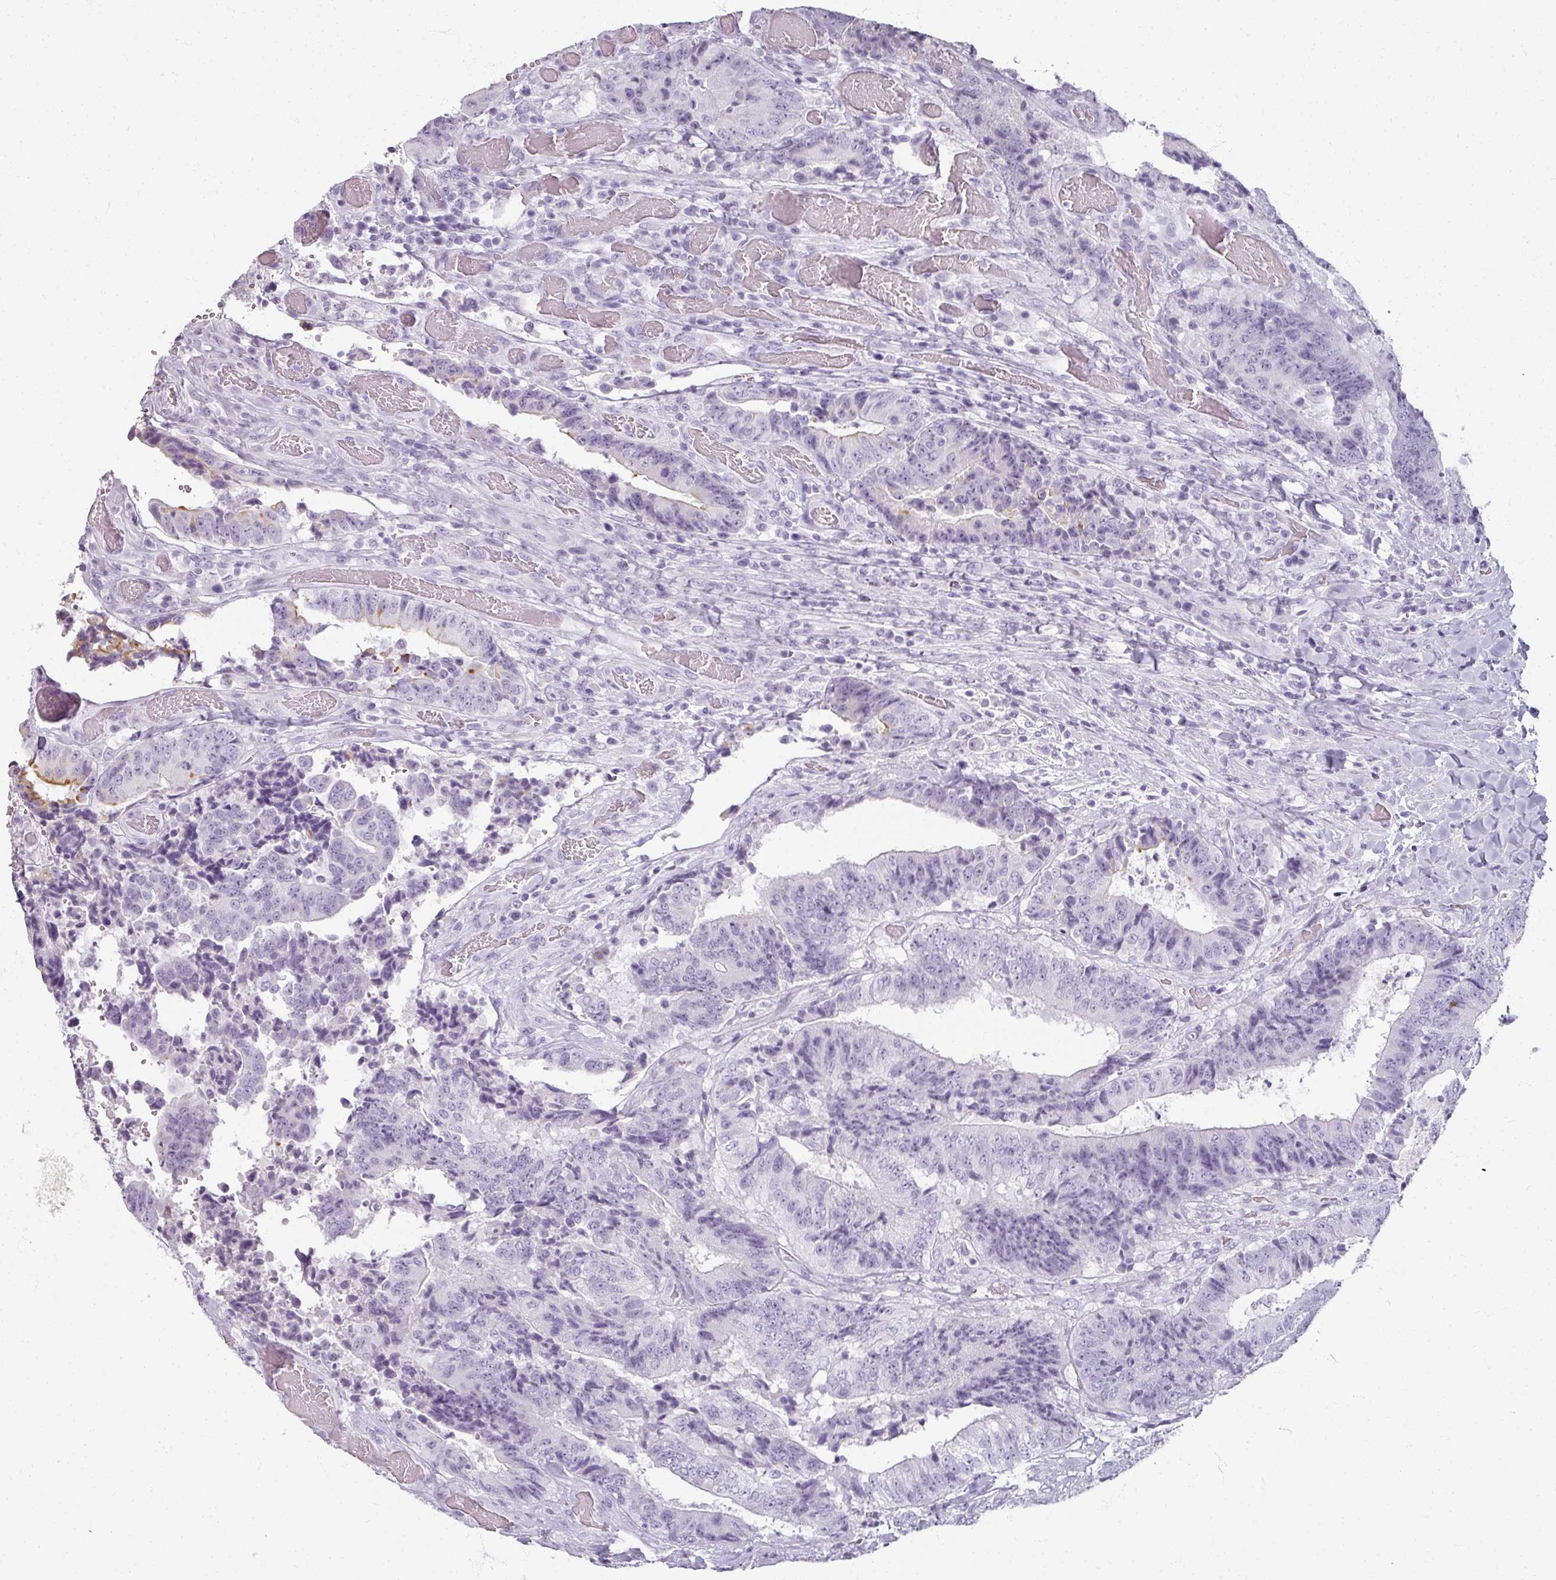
{"staining": {"intensity": "negative", "quantity": "none", "location": "none"}, "tissue": "colorectal cancer", "cell_type": "Tumor cells", "image_type": "cancer", "snomed": [{"axis": "morphology", "description": "Adenocarcinoma, NOS"}, {"axis": "topography", "description": "Rectum"}], "caption": "This is an immunohistochemistry micrograph of colorectal cancer. There is no staining in tumor cells.", "gene": "REG3G", "patient": {"sex": "male", "age": 72}}